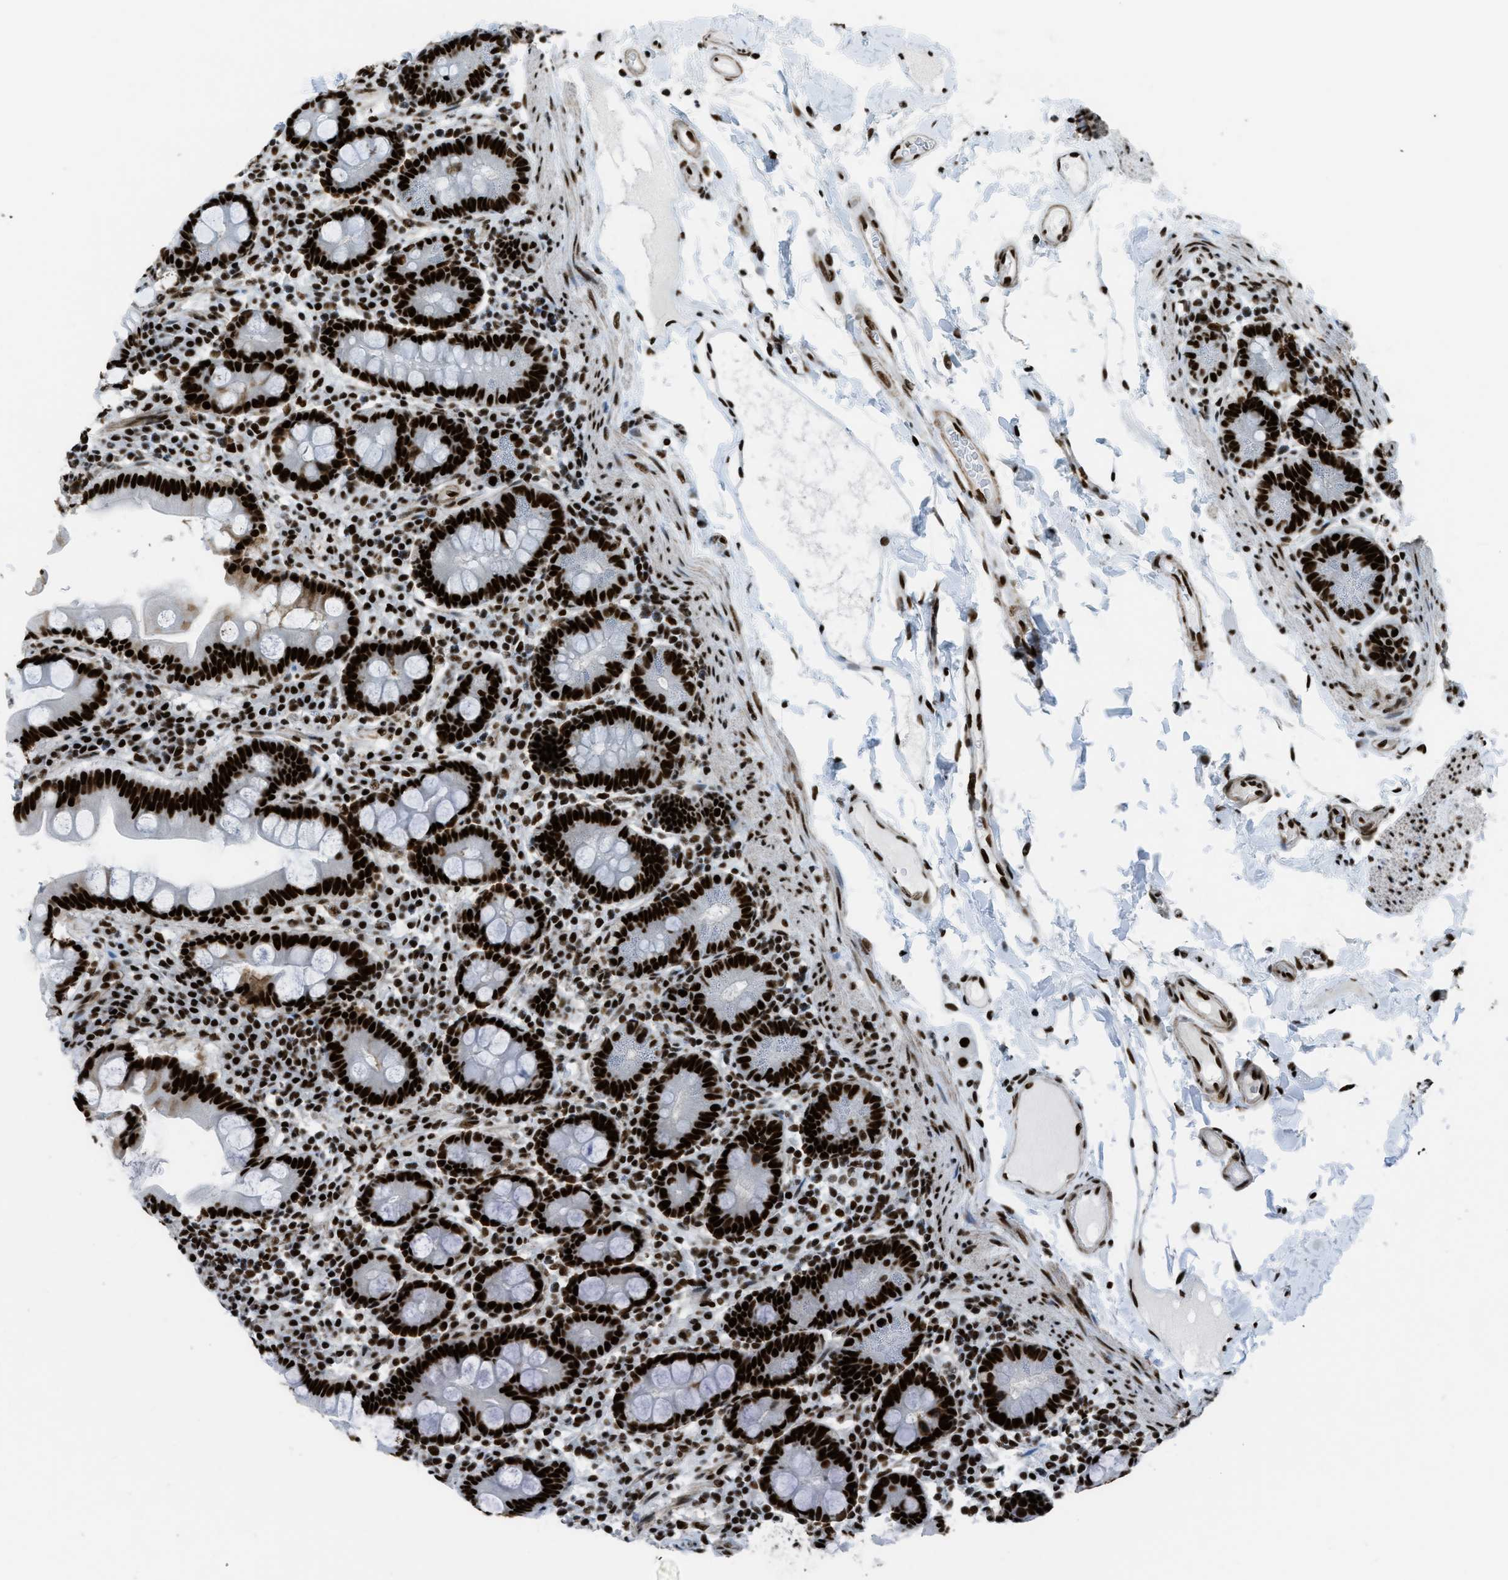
{"staining": {"intensity": "strong", "quantity": ">75%", "location": "nuclear"}, "tissue": "duodenum", "cell_type": "Glandular cells", "image_type": "normal", "snomed": [{"axis": "morphology", "description": "Normal tissue, NOS"}, {"axis": "topography", "description": "Duodenum"}], "caption": "Benign duodenum was stained to show a protein in brown. There is high levels of strong nuclear staining in about >75% of glandular cells.", "gene": "ZNF207", "patient": {"sex": "male", "age": 50}}